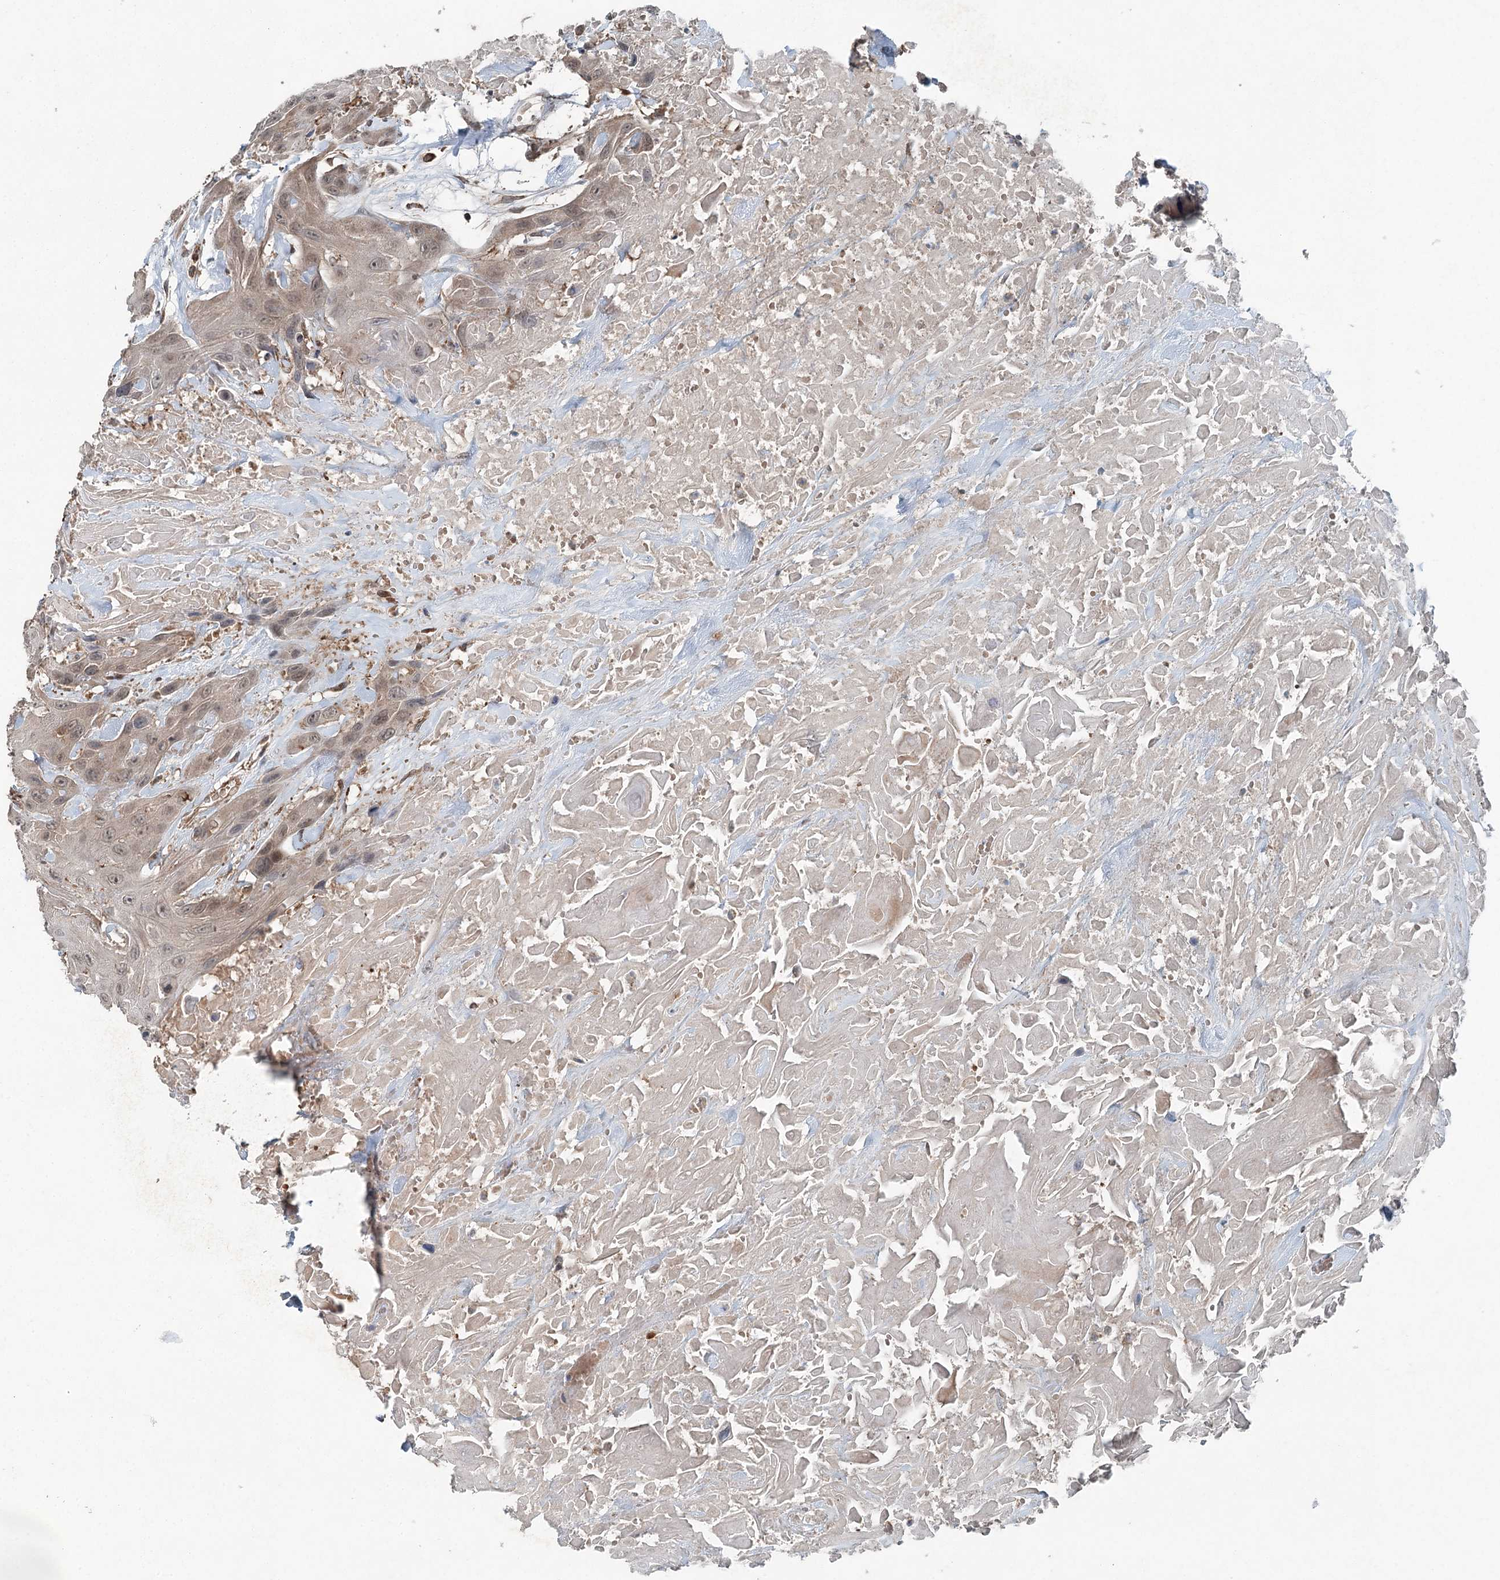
{"staining": {"intensity": "weak", "quantity": ">75%", "location": "cytoplasmic/membranous,nuclear"}, "tissue": "head and neck cancer", "cell_type": "Tumor cells", "image_type": "cancer", "snomed": [{"axis": "morphology", "description": "Squamous cell carcinoma, NOS"}, {"axis": "topography", "description": "Head-Neck"}], "caption": "Immunohistochemistry (DAB) staining of human head and neck cancer displays weak cytoplasmic/membranous and nuclear protein staining in about >75% of tumor cells. (IHC, brightfield microscopy, high magnification).", "gene": "SKIC3", "patient": {"sex": "male", "age": 81}}